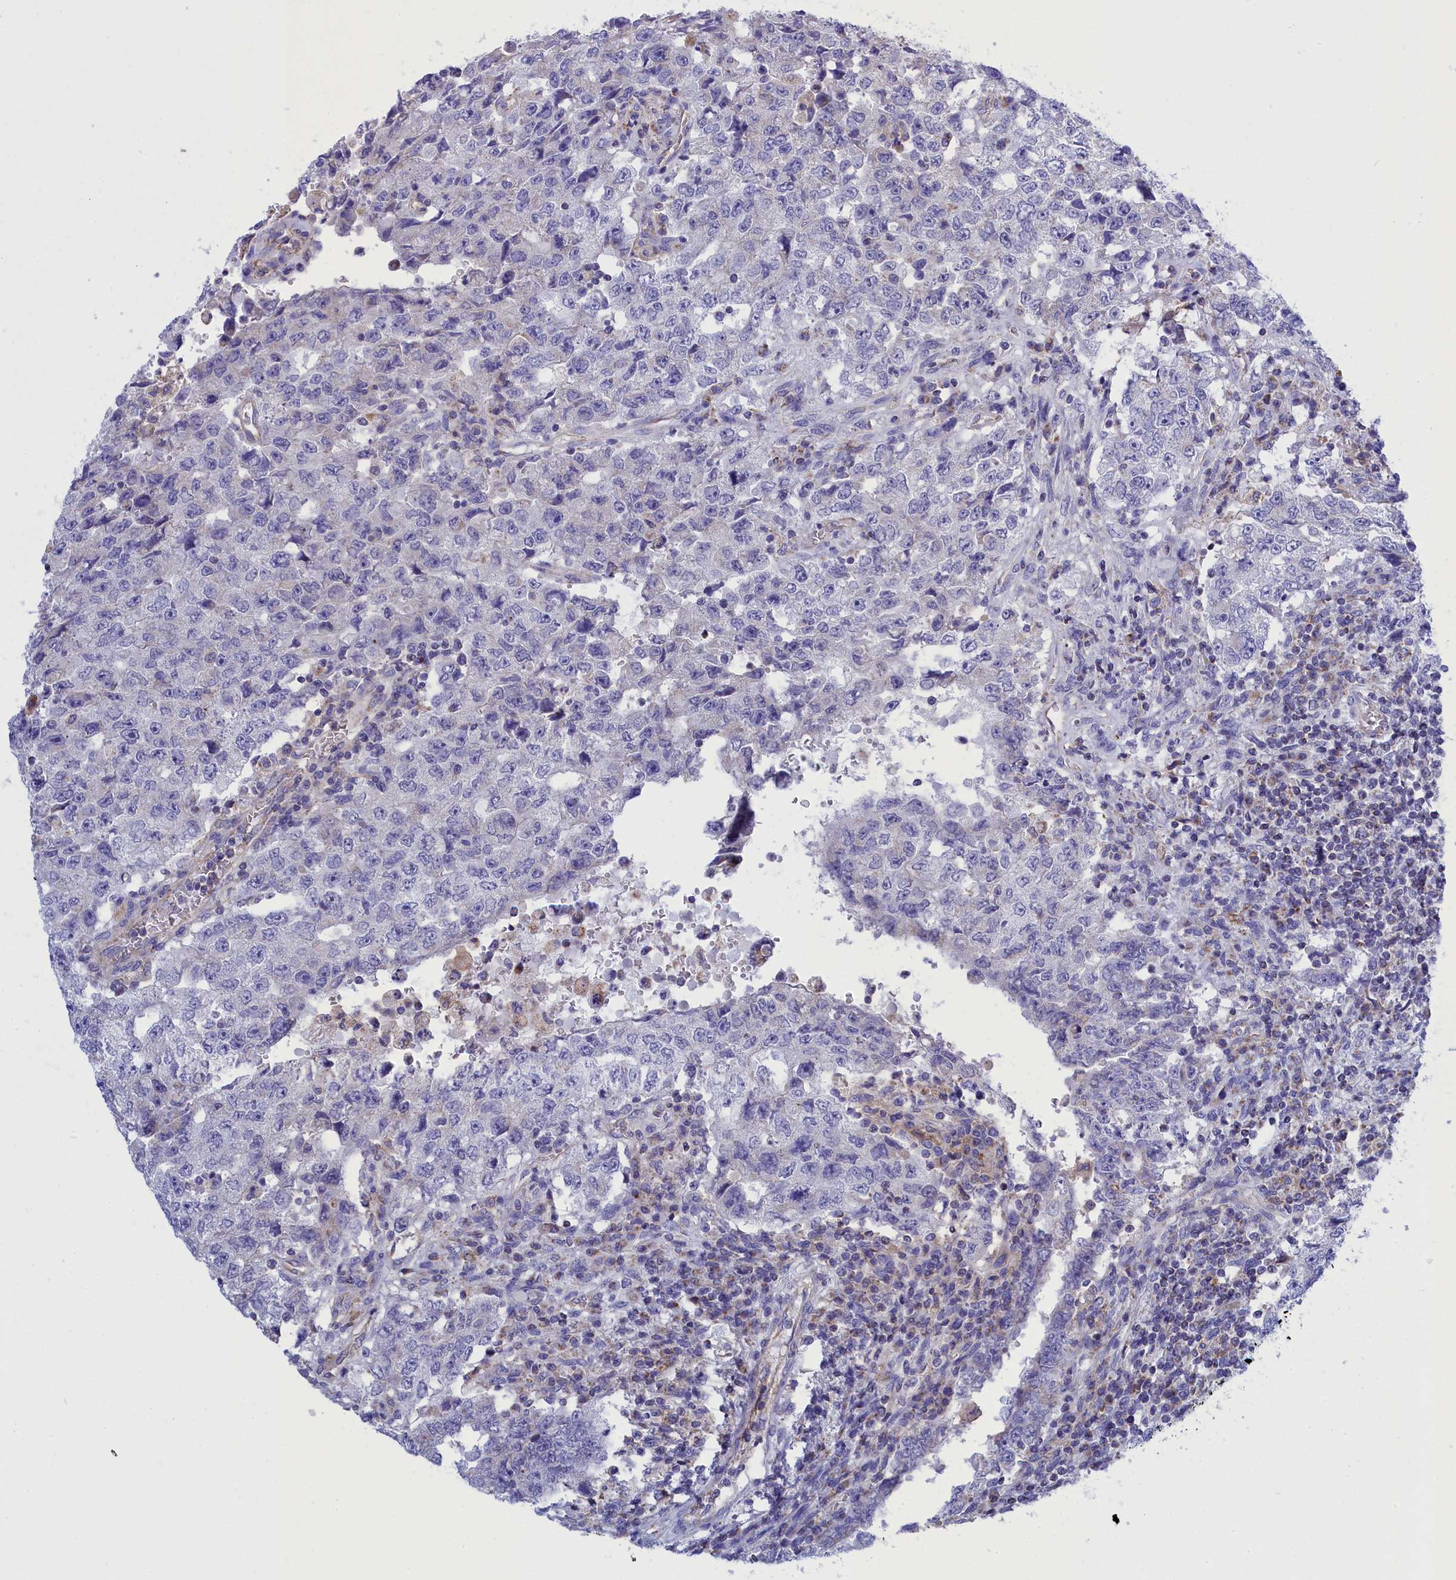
{"staining": {"intensity": "negative", "quantity": "none", "location": "none"}, "tissue": "testis cancer", "cell_type": "Tumor cells", "image_type": "cancer", "snomed": [{"axis": "morphology", "description": "Carcinoma, Embryonal, NOS"}, {"axis": "topography", "description": "Testis"}], "caption": "Testis cancer stained for a protein using immunohistochemistry (IHC) displays no expression tumor cells.", "gene": "CCRL2", "patient": {"sex": "male", "age": 26}}